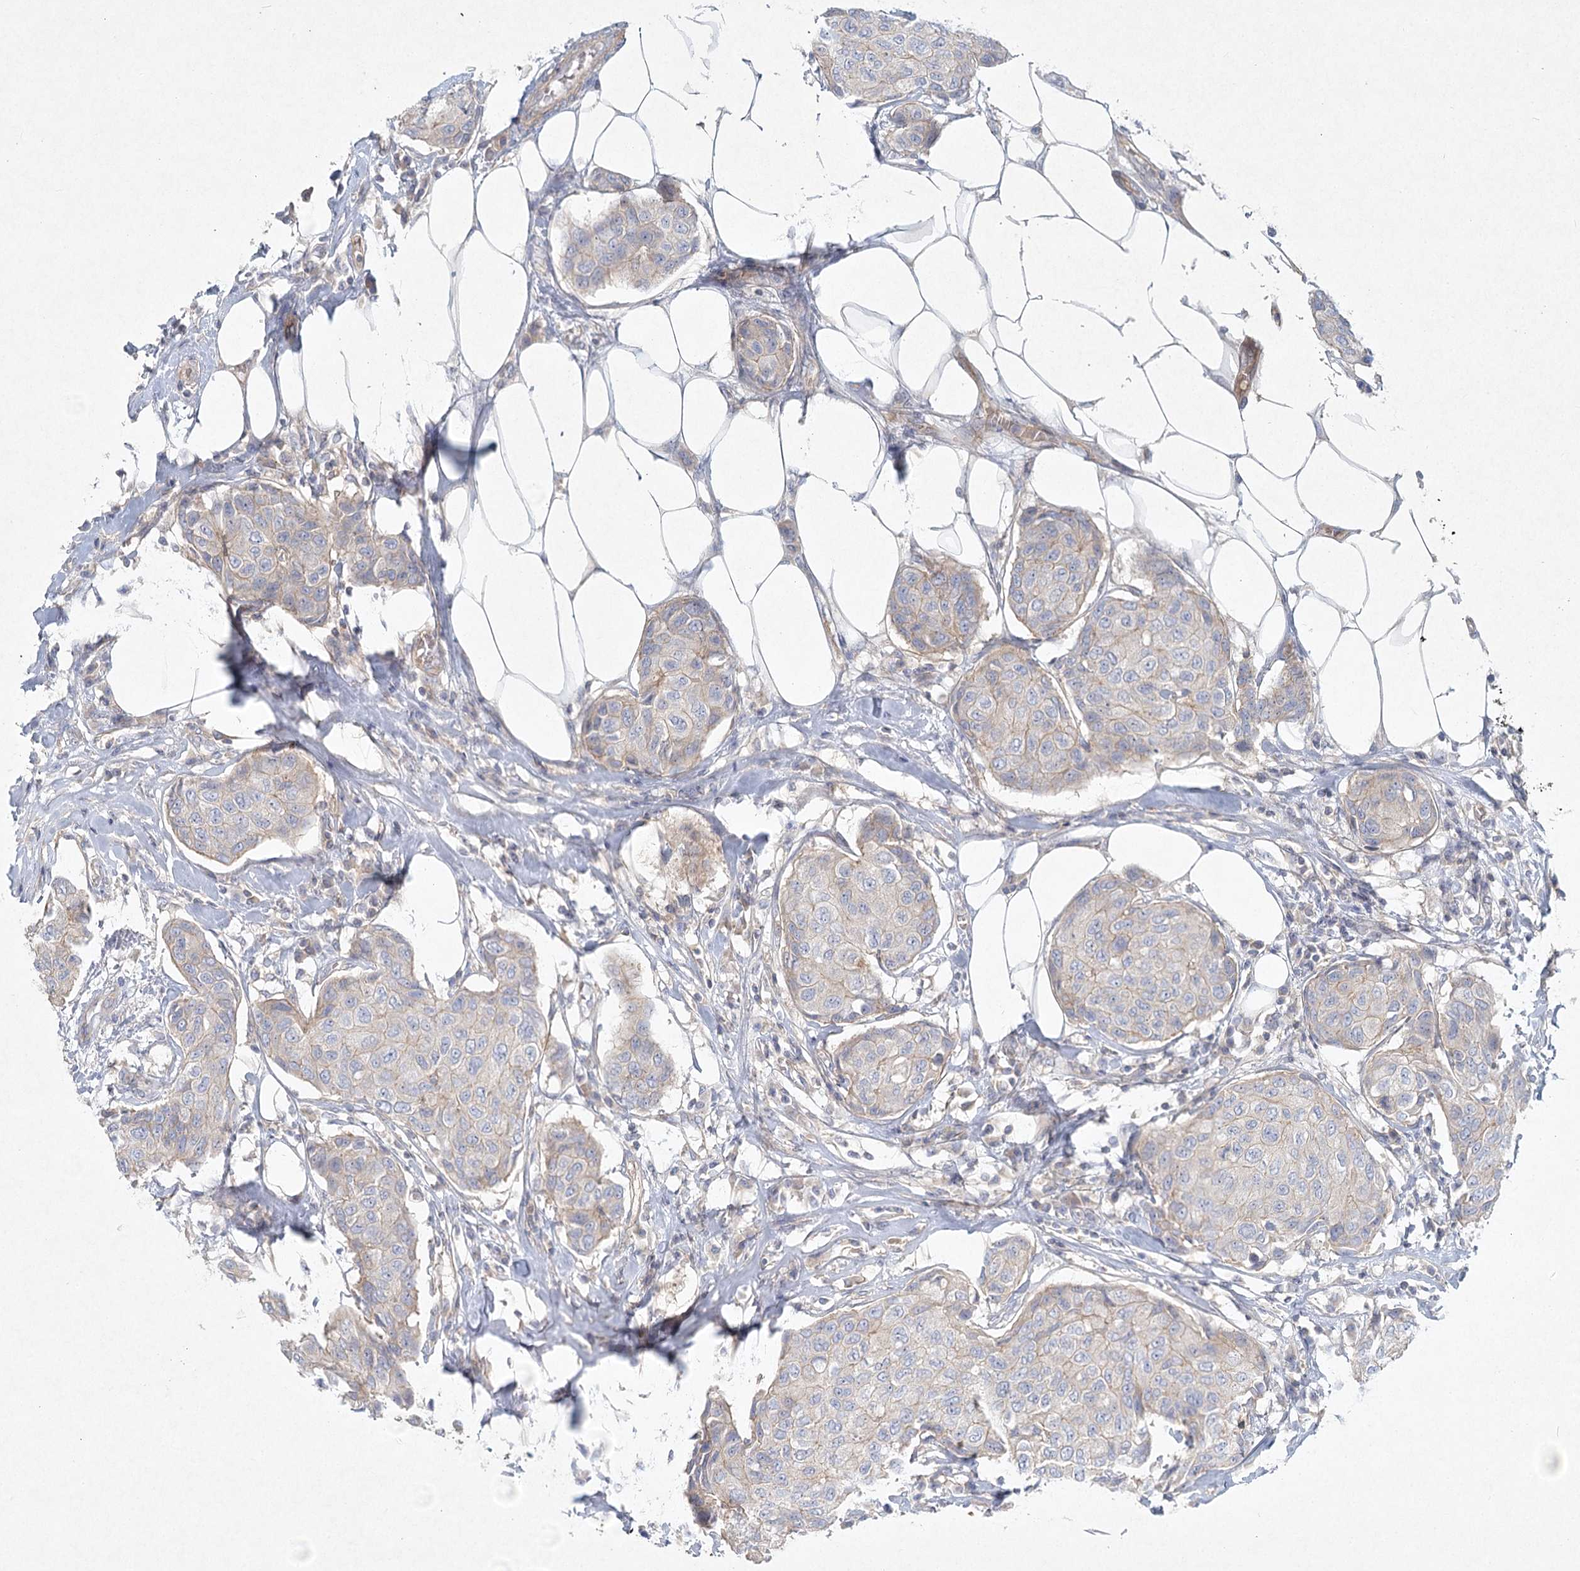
{"staining": {"intensity": "weak", "quantity": "25%-75%", "location": "cytoplasmic/membranous"}, "tissue": "breast cancer", "cell_type": "Tumor cells", "image_type": "cancer", "snomed": [{"axis": "morphology", "description": "Duct carcinoma"}, {"axis": "topography", "description": "Breast"}], "caption": "This image displays immunohistochemistry (IHC) staining of human breast cancer (infiltrating ductal carcinoma), with low weak cytoplasmic/membranous positivity in approximately 25%-75% of tumor cells.", "gene": "DNMBP", "patient": {"sex": "female", "age": 80}}